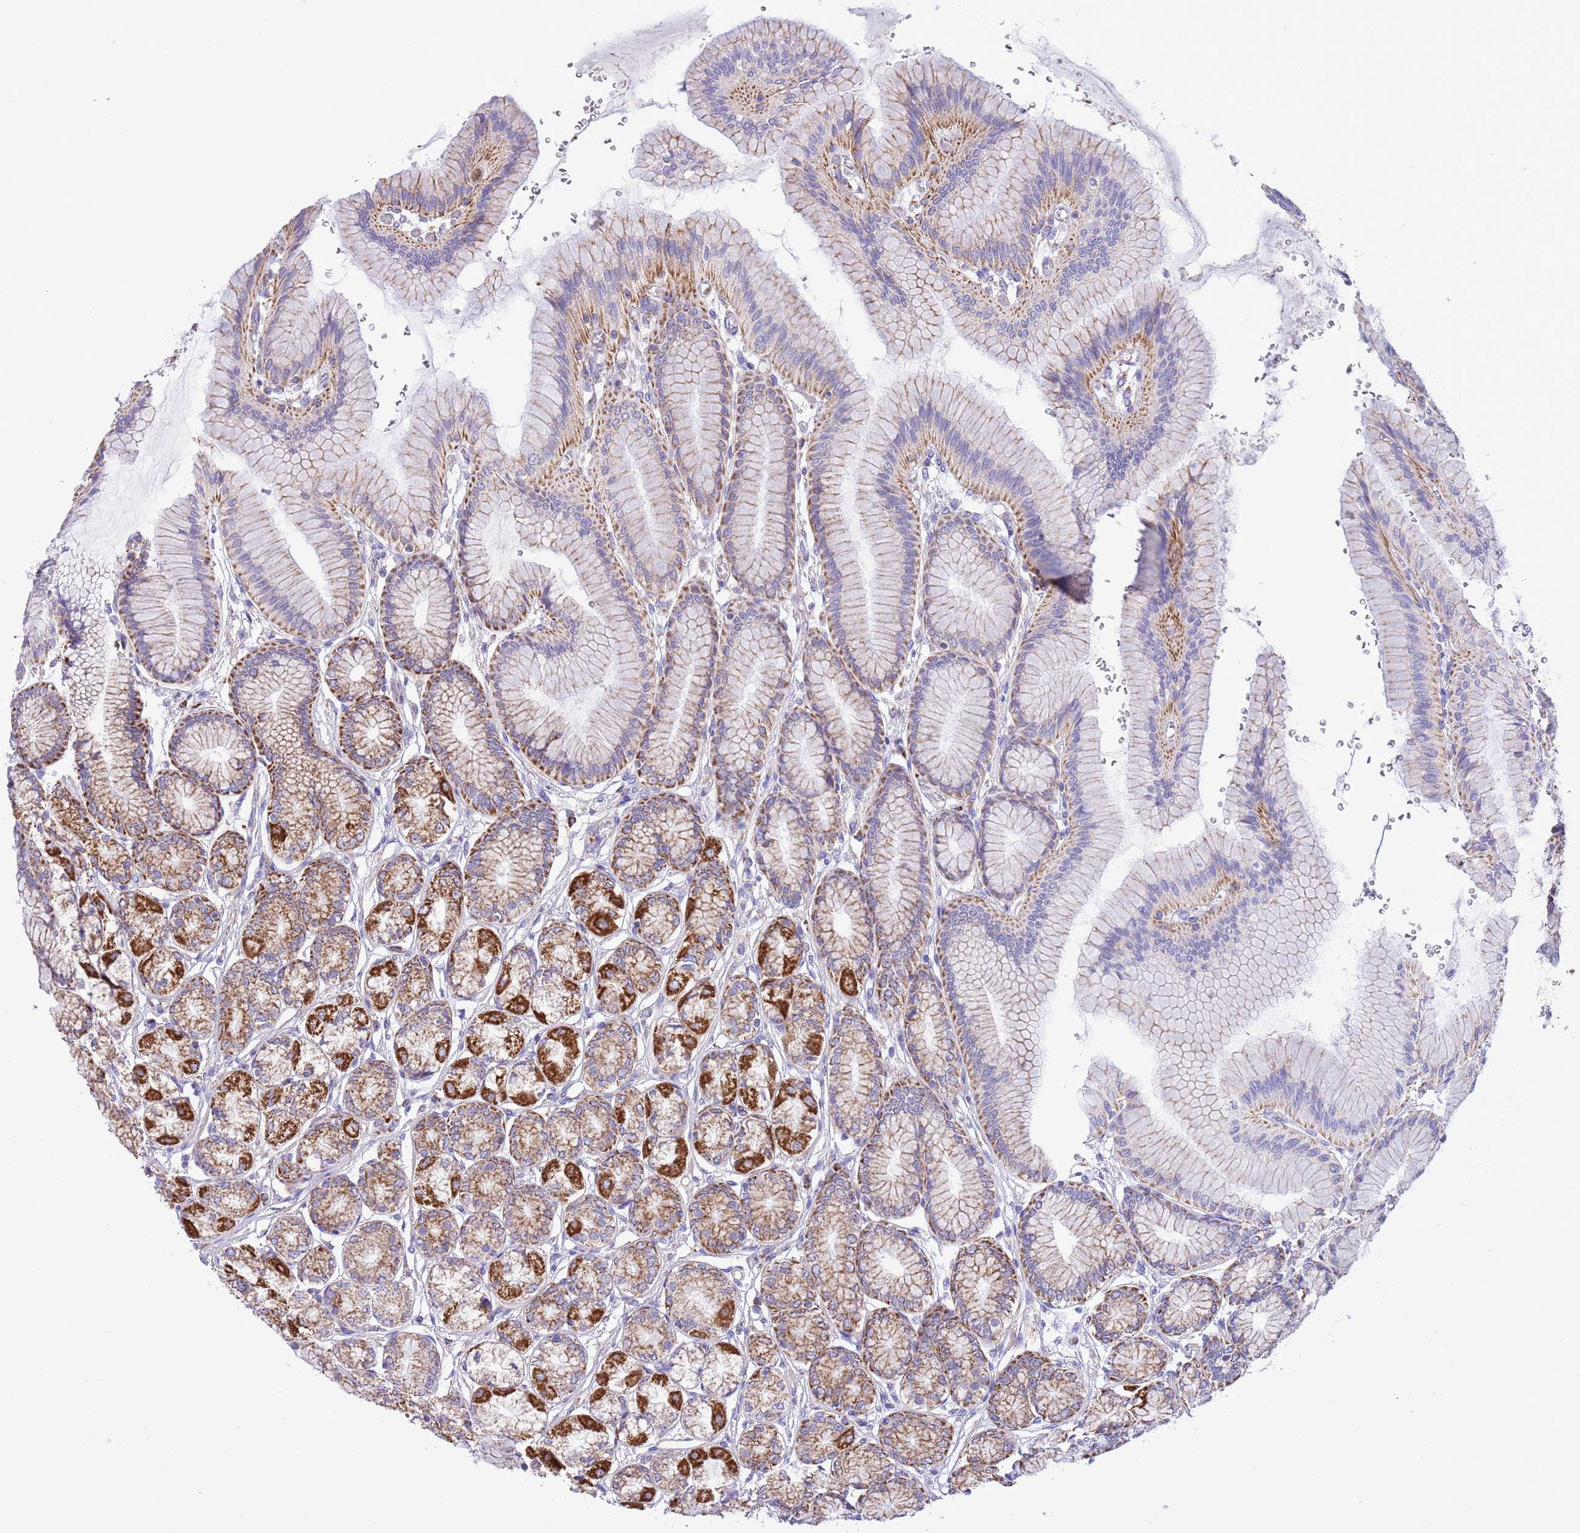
{"staining": {"intensity": "strong", "quantity": "25%-75%", "location": "cytoplasmic/membranous"}, "tissue": "stomach", "cell_type": "Glandular cells", "image_type": "normal", "snomed": [{"axis": "morphology", "description": "Normal tissue, NOS"}, {"axis": "morphology", "description": "Adenocarcinoma, NOS"}, {"axis": "morphology", "description": "Adenocarcinoma, High grade"}, {"axis": "topography", "description": "Stomach, upper"}, {"axis": "topography", "description": "Stomach"}], "caption": "Immunohistochemical staining of normal human stomach displays high levels of strong cytoplasmic/membranous positivity in about 25%-75% of glandular cells.", "gene": "SS18L2", "patient": {"sex": "female", "age": 65}}